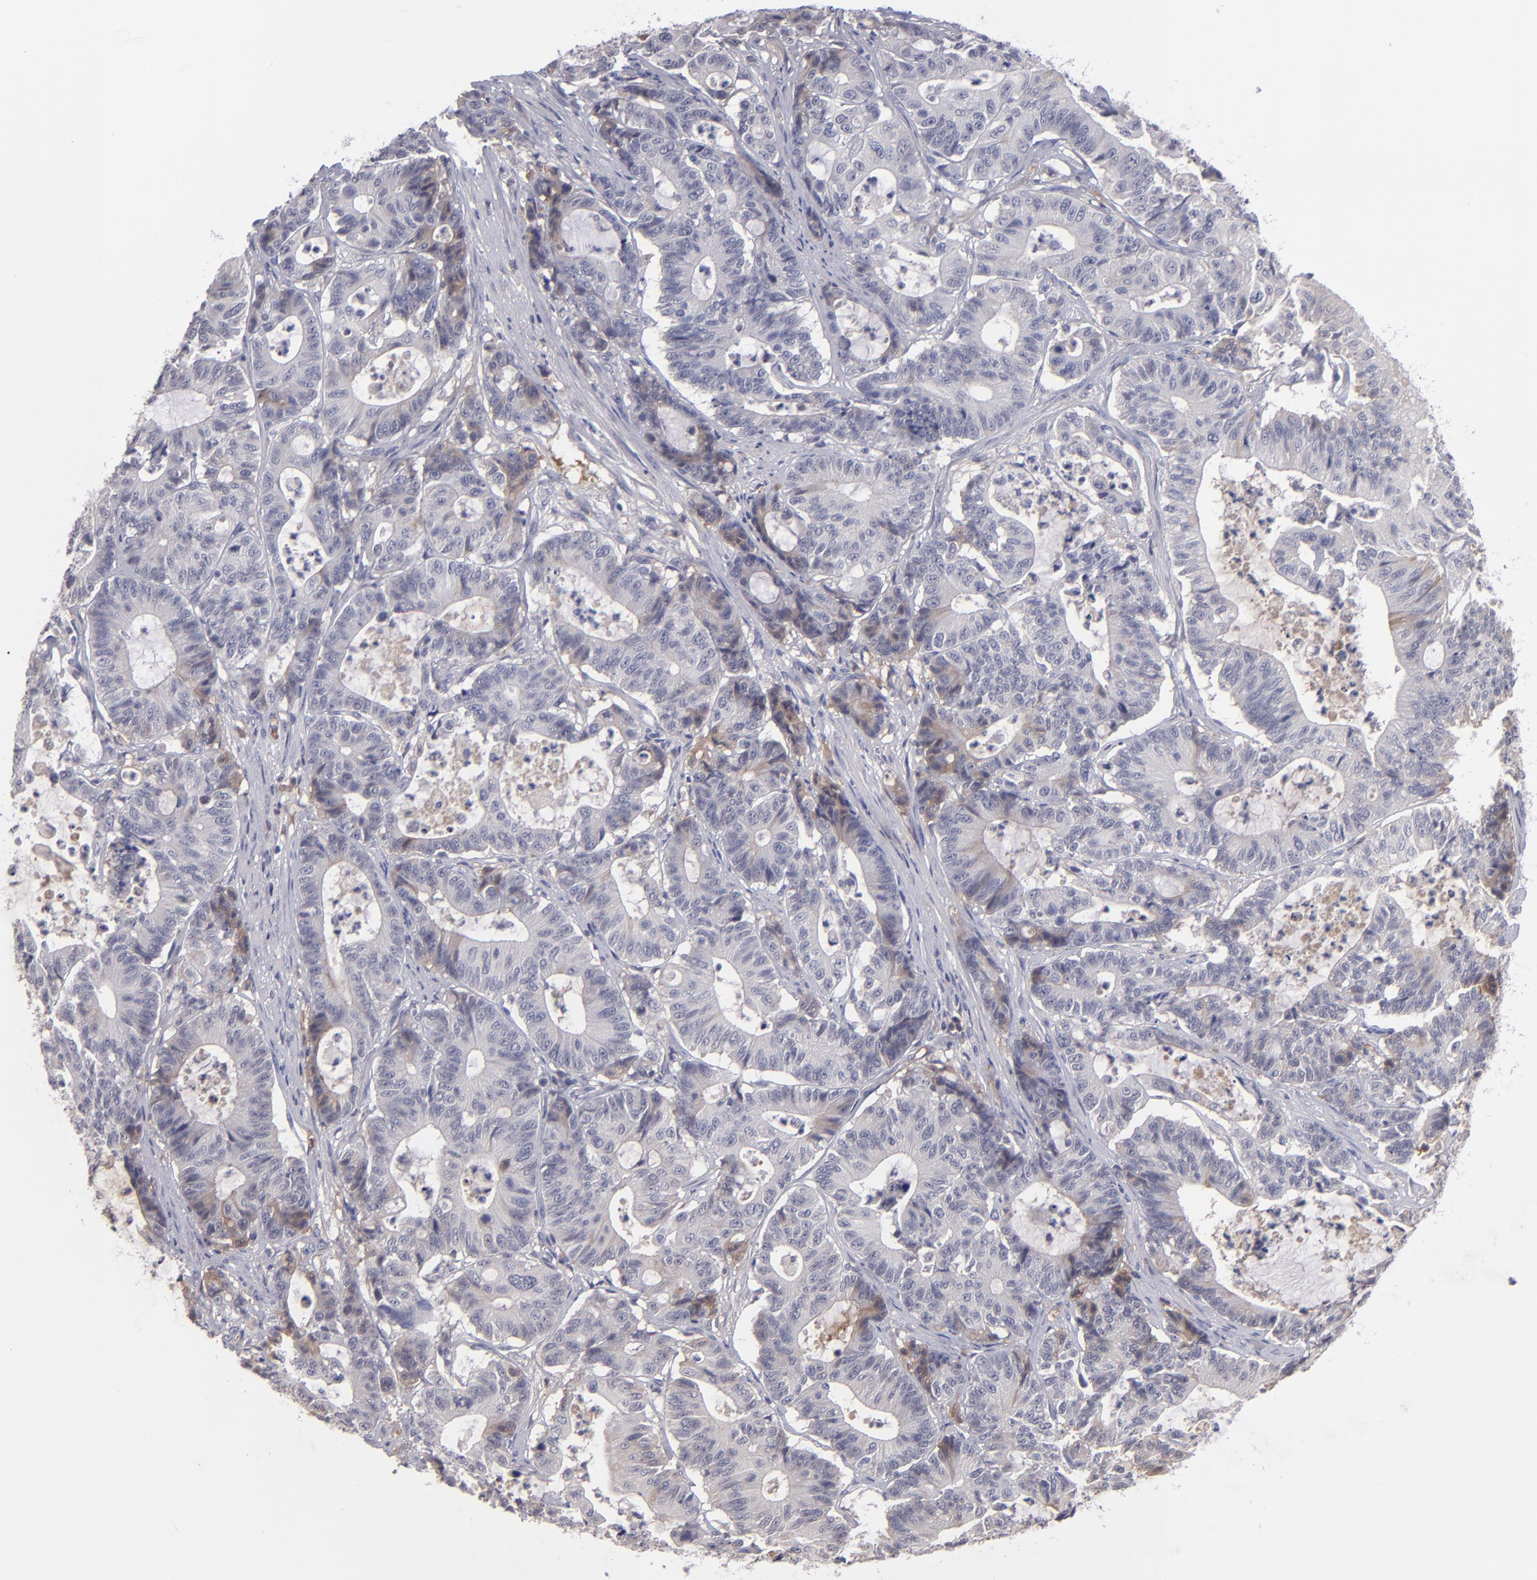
{"staining": {"intensity": "moderate", "quantity": "<25%", "location": "cytoplasmic/membranous"}, "tissue": "colorectal cancer", "cell_type": "Tumor cells", "image_type": "cancer", "snomed": [{"axis": "morphology", "description": "Adenocarcinoma, NOS"}, {"axis": "topography", "description": "Colon"}], "caption": "Colorectal adenocarcinoma stained with DAB (3,3'-diaminobenzidine) immunohistochemistry (IHC) reveals low levels of moderate cytoplasmic/membranous expression in approximately <25% of tumor cells.", "gene": "ITIH4", "patient": {"sex": "female", "age": 84}}